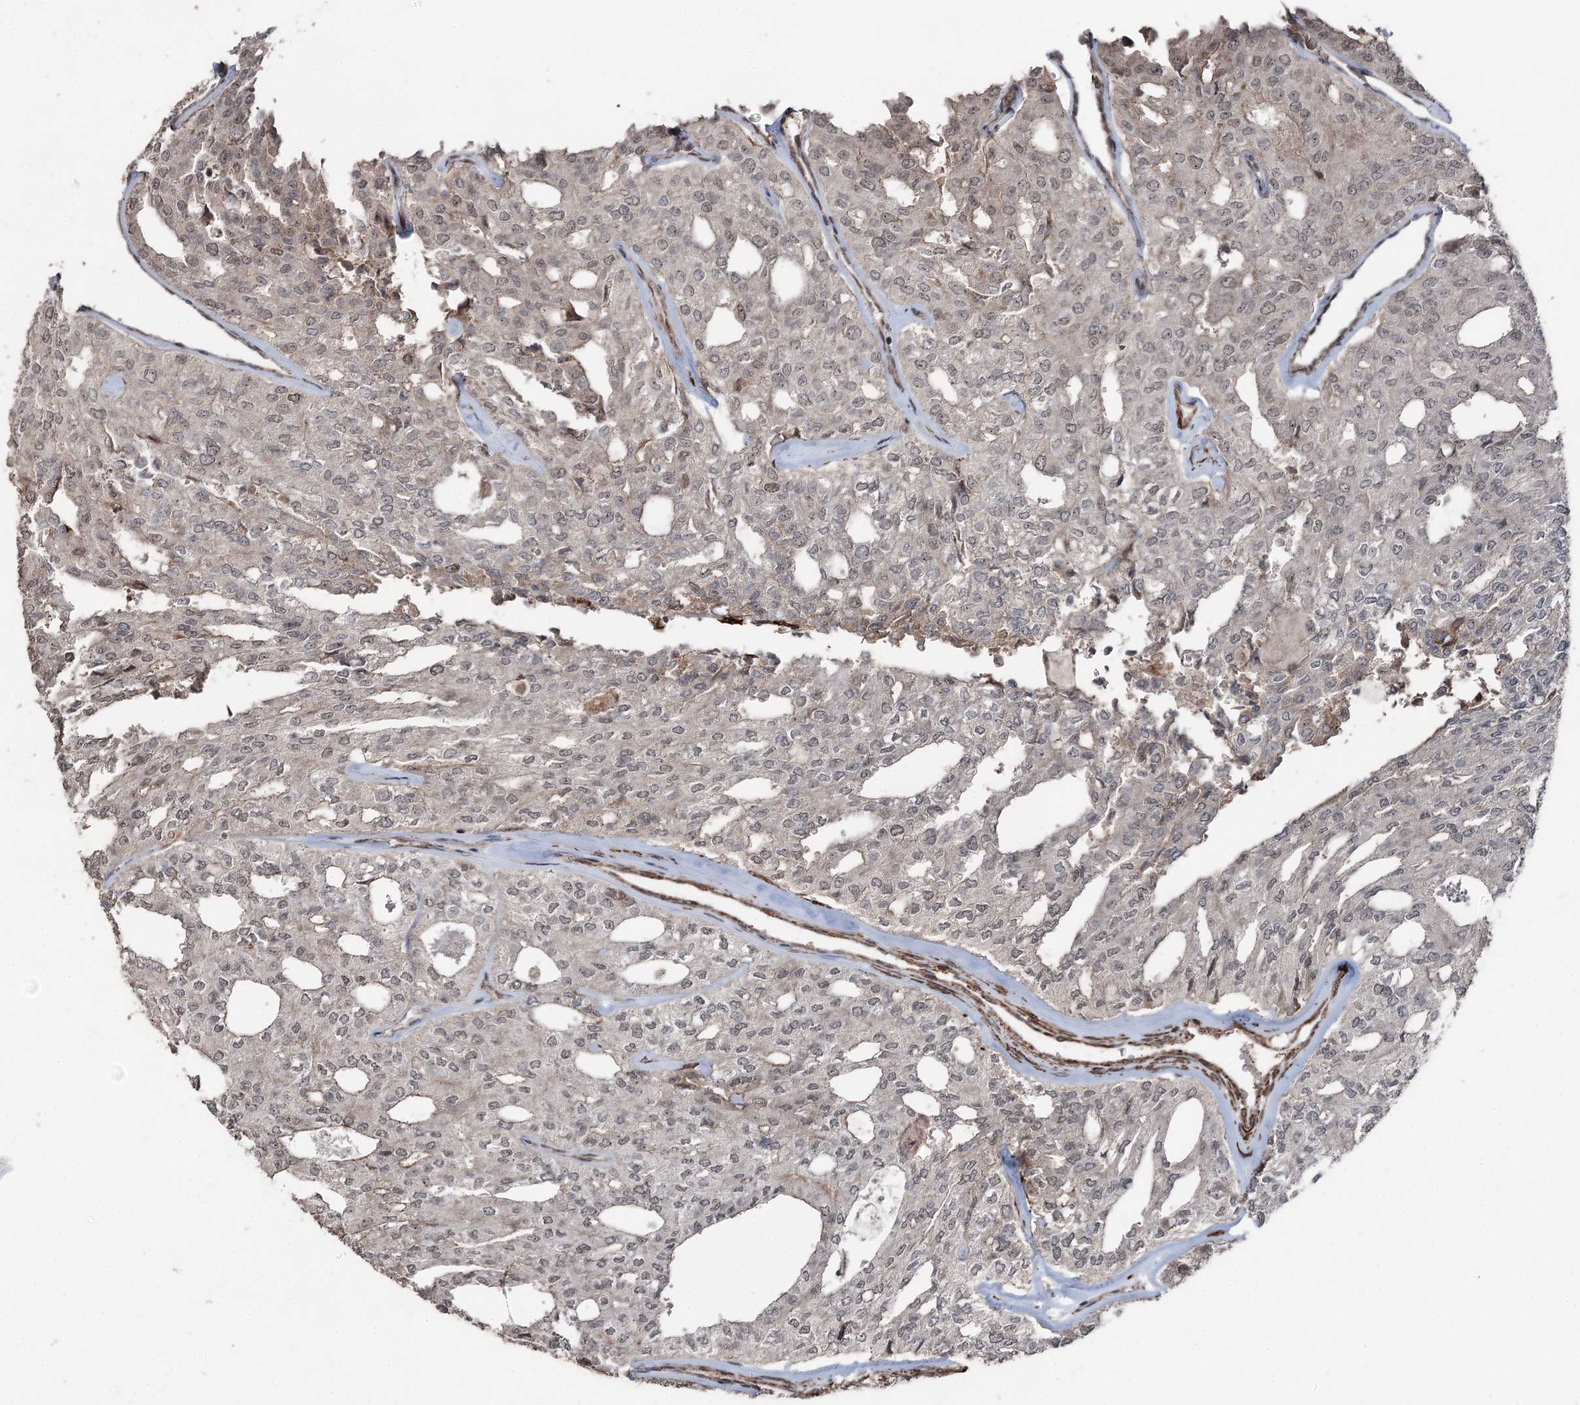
{"staining": {"intensity": "weak", "quantity": "25%-75%", "location": "nuclear"}, "tissue": "thyroid cancer", "cell_type": "Tumor cells", "image_type": "cancer", "snomed": [{"axis": "morphology", "description": "Follicular adenoma carcinoma, NOS"}, {"axis": "topography", "description": "Thyroid gland"}], "caption": "Immunohistochemical staining of human follicular adenoma carcinoma (thyroid) shows weak nuclear protein positivity in approximately 25%-75% of tumor cells. (Stains: DAB in brown, nuclei in blue, Microscopy: brightfield microscopy at high magnification).", "gene": "CCDC82", "patient": {"sex": "male", "age": 75}}